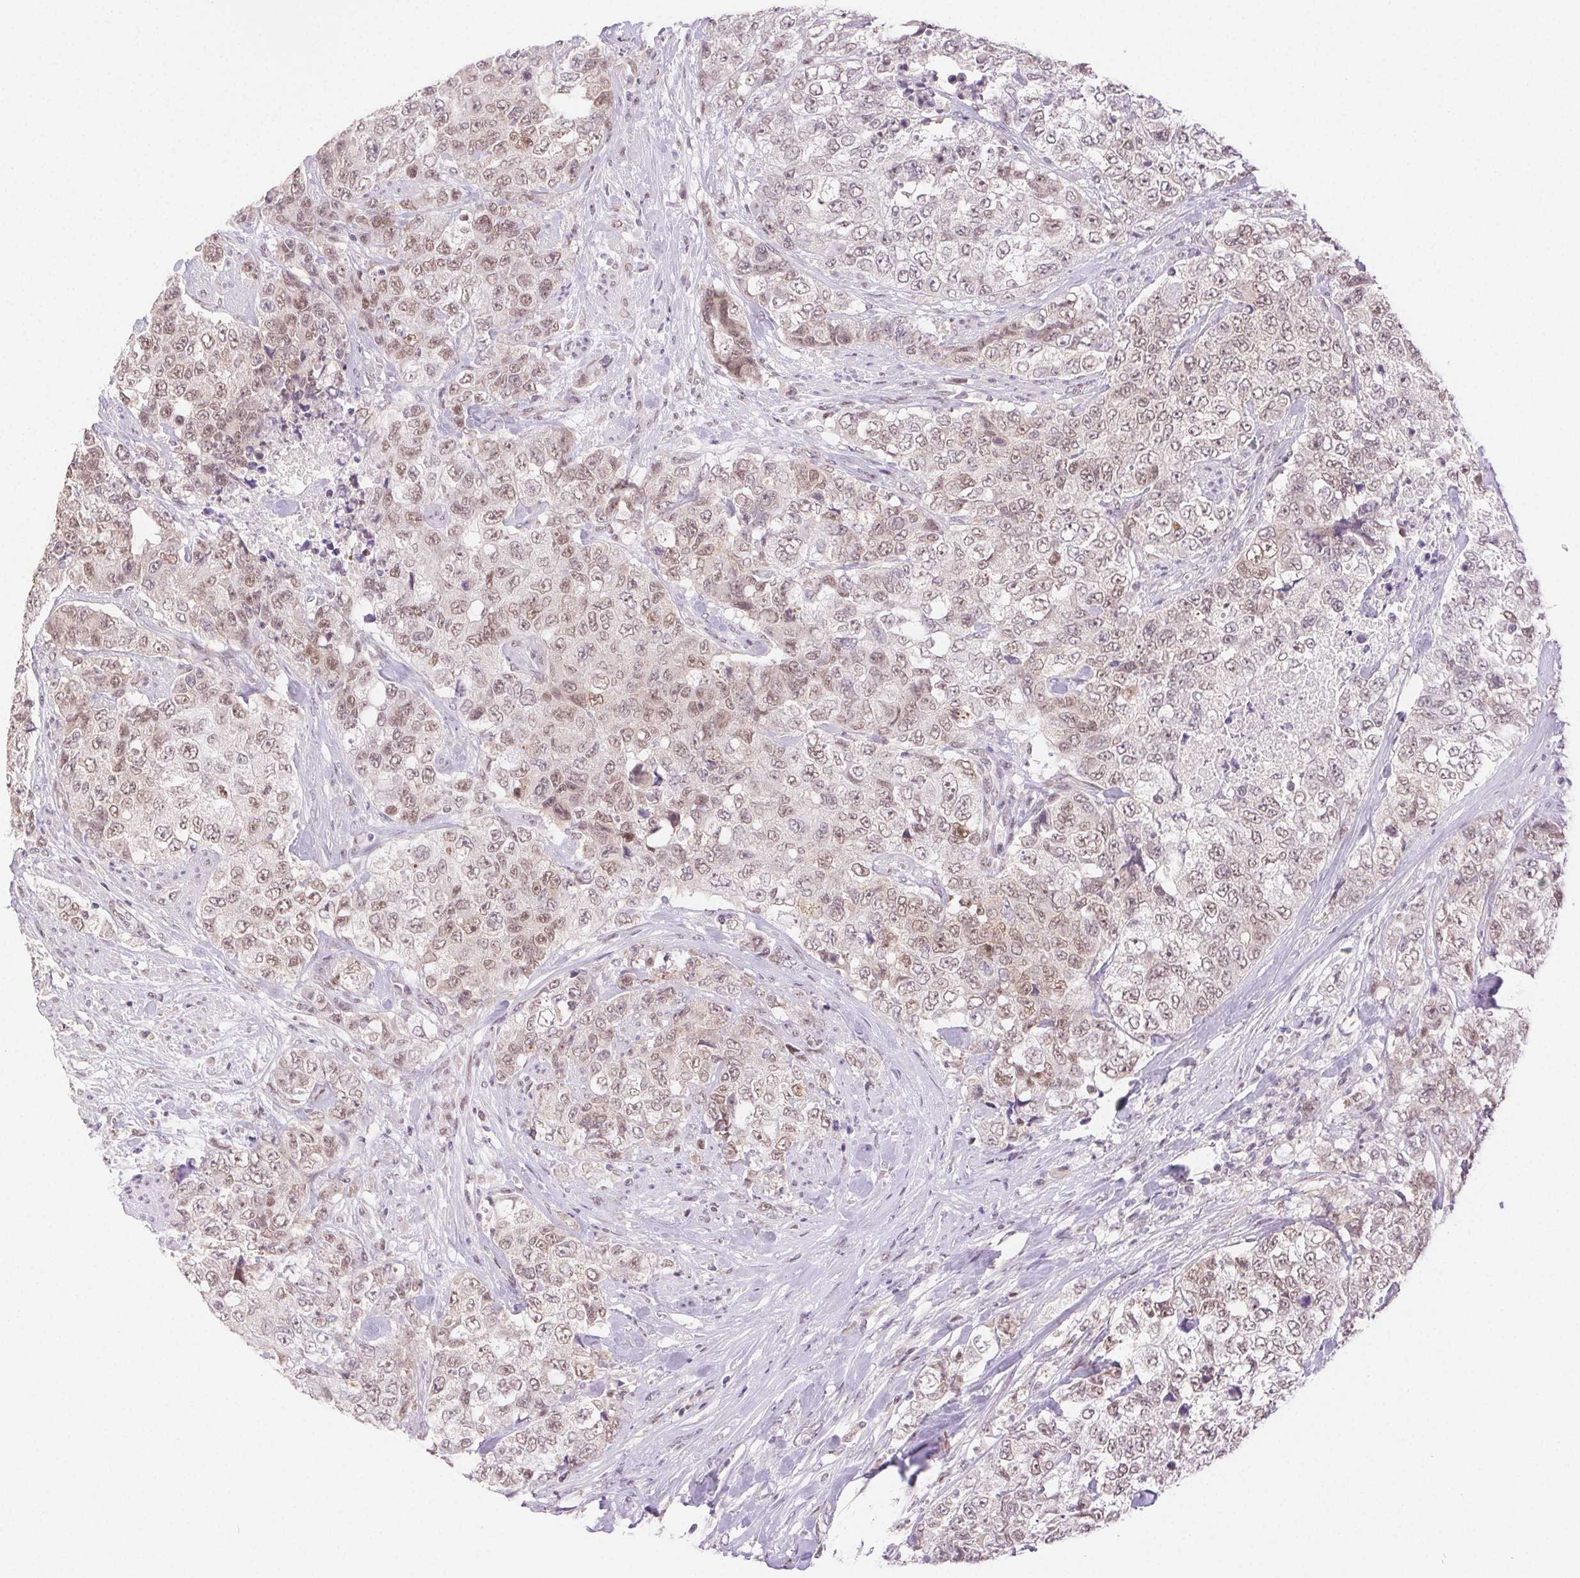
{"staining": {"intensity": "moderate", "quantity": "25%-75%", "location": "nuclear"}, "tissue": "urothelial cancer", "cell_type": "Tumor cells", "image_type": "cancer", "snomed": [{"axis": "morphology", "description": "Urothelial carcinoma, High grade"}, {"axis": "topography", "description": "Urinary bladder"}], "caption": "Moderate nuclear protein staining is present in about 25%-75% of tumor cells in urothelial cancer.", "gene": "H2AZ2", "patient": {"sex": "female", "age": 78}}